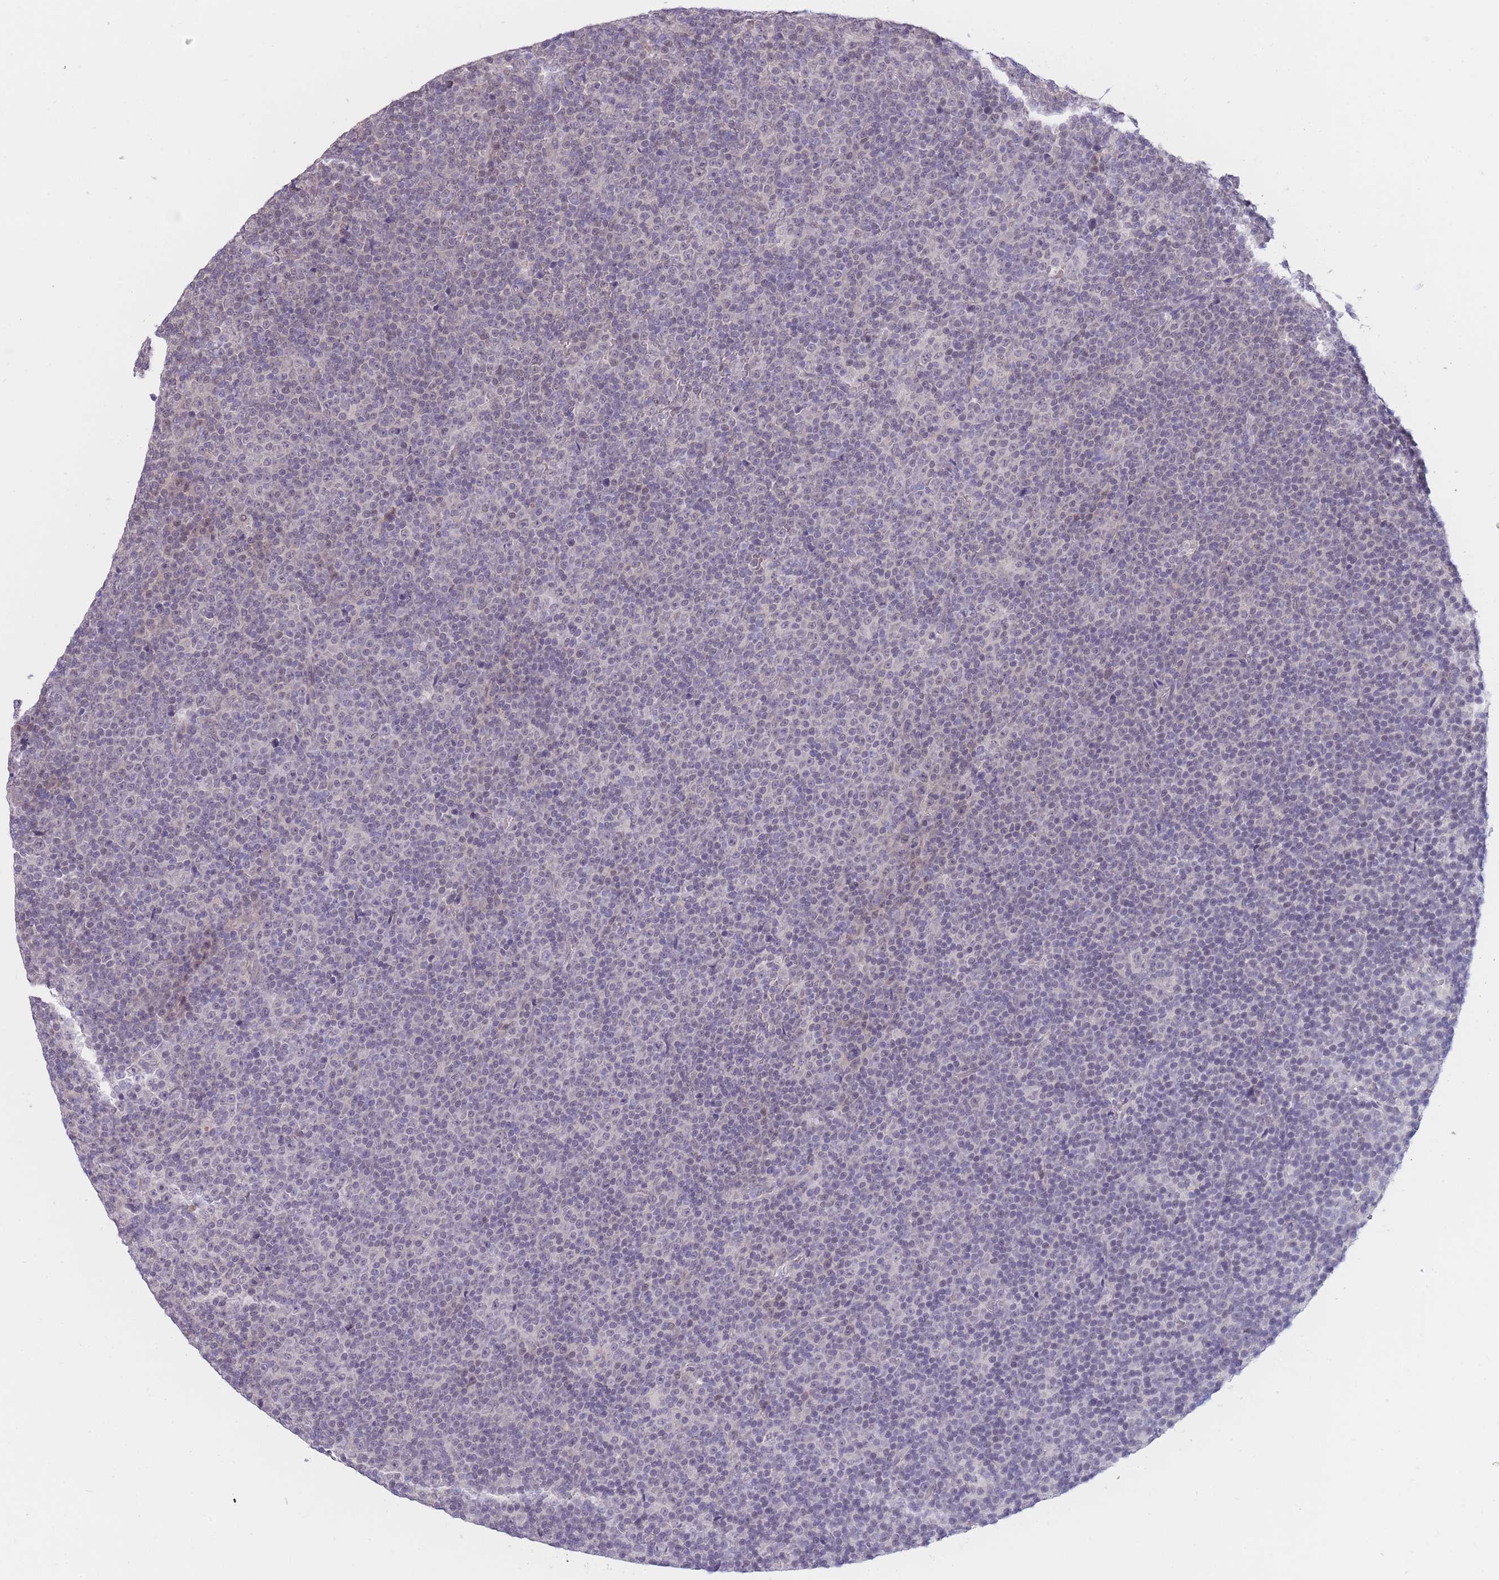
{"staining": {"intensity": "negative", "quantity": "none", "location": "none"}, "tissue": "lymphoma", "cell_type": "Tumor cells", "image_type": "cancer", "snomed": [{"axis": "morphology", "description": "Malignant lymphoma, non-Hodgkin's type, Low grade"}, {"axis": "topography", "description": "Lymph node"}], "caption": "Human malignant lymphoma, non-Hodgkin's type (low-grade) stained for a protein using IHC demonstrates no expression in tumor cells.", "gene": "COL27A1", "patient": {"sex": "female", "age": 67}}